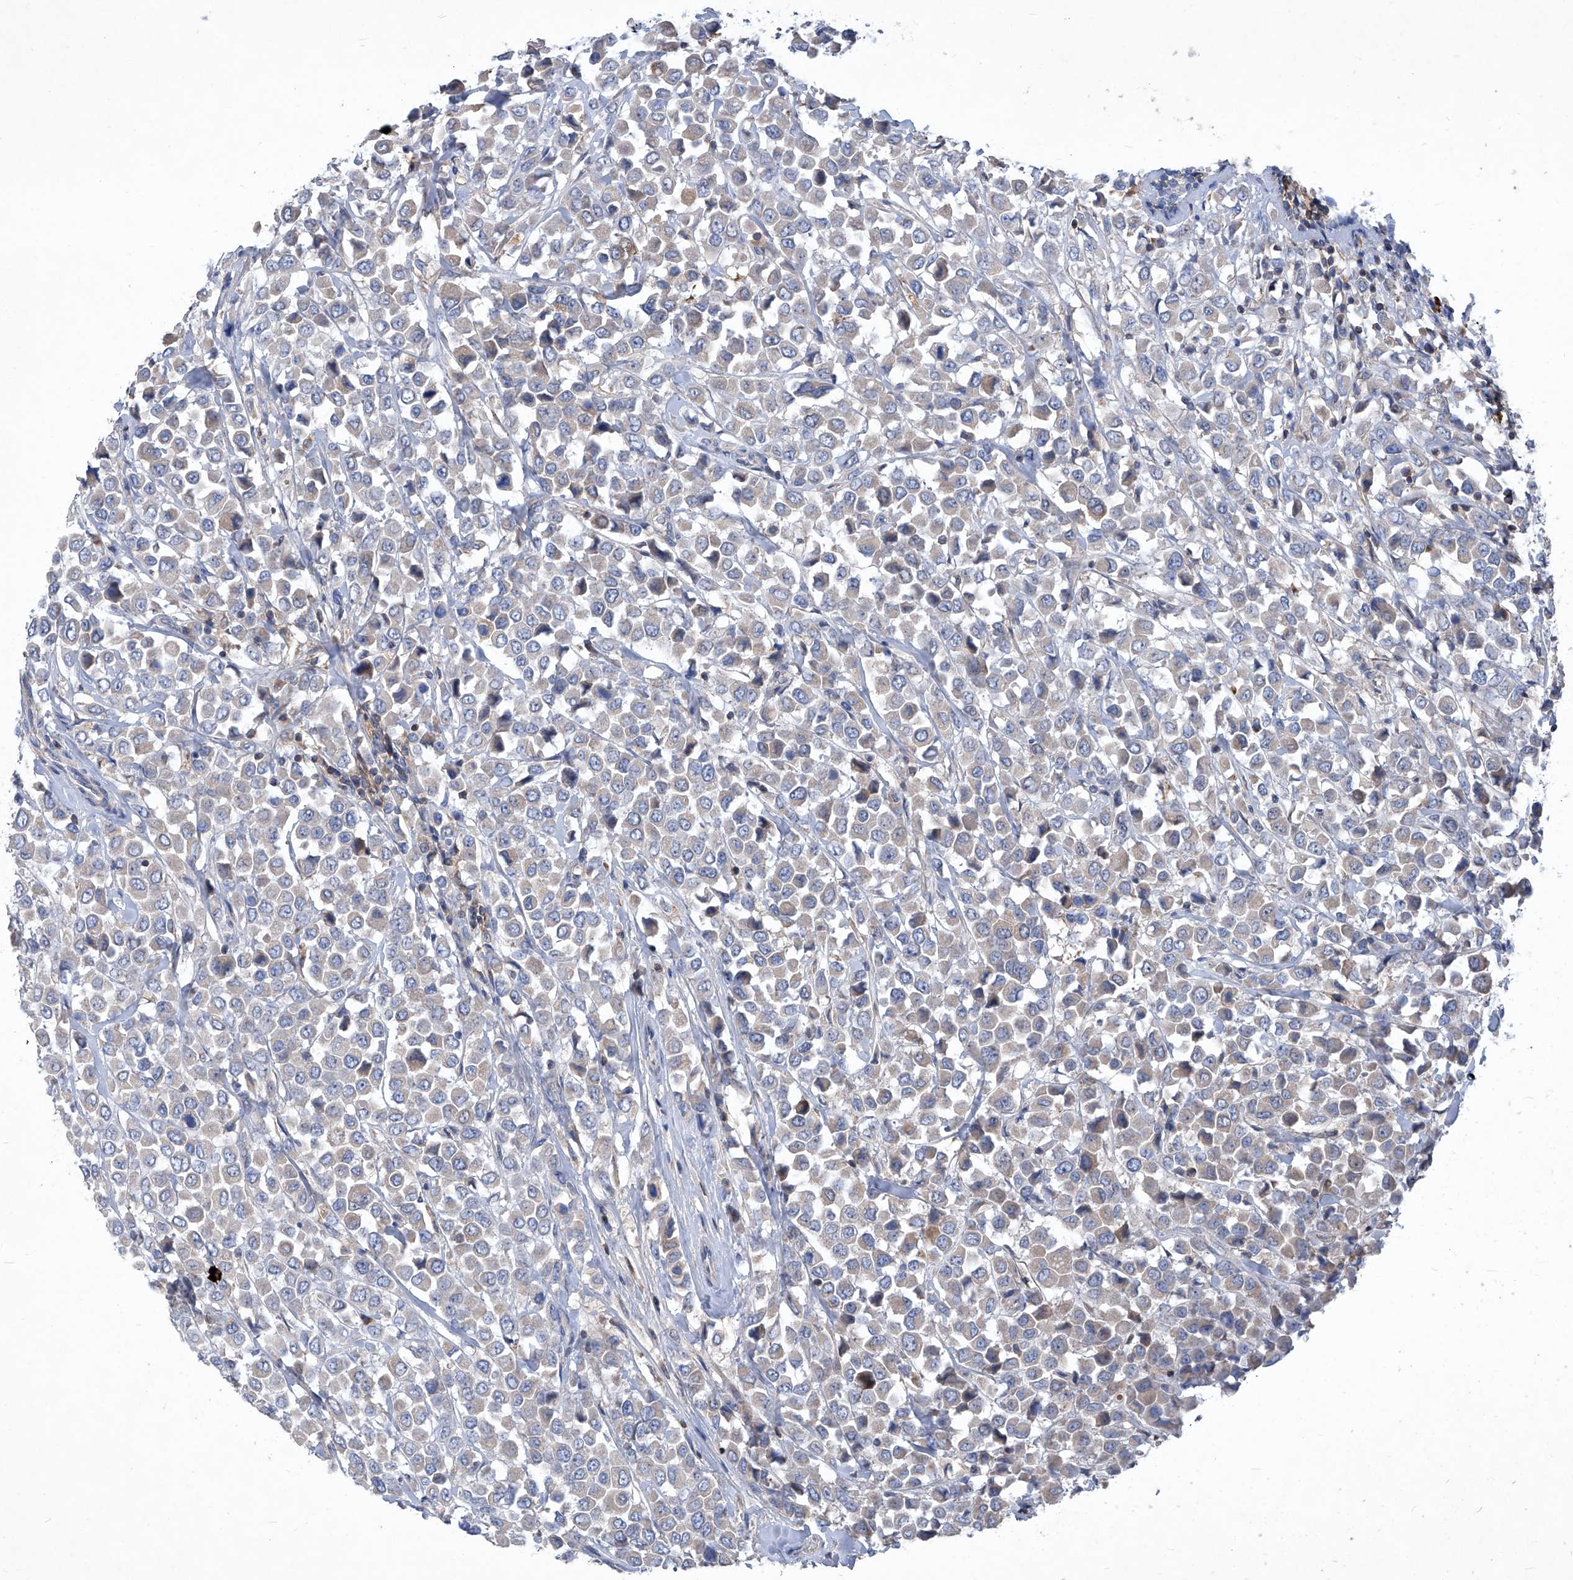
{"staining": {"intensity": "weak", "quantity": "<25%", "location": "cytoplasmic/membranous"}, "tissue": "breast cancer", "cell_type": "Tumor cells", "image_type": "cancer", "snomed": [{"axis": "morphology", "description": "Duct carcinoma"}, {"axis": "topography", "description": "Breast"}], "caption": "High magnification brightfield microscopy of breast cancer (infiltrating ductal carcinoma) stained with DAB (3,3'-diaminobenzidine) (brown) and counterstained with hematoxylin (blue): tumor cells show no significant expression. (Immunohistochemistry (ihc), brightfield microscopy, high magnification).", "gene": "EPHA8", "patient": {"sex": "female", "age": 61}}